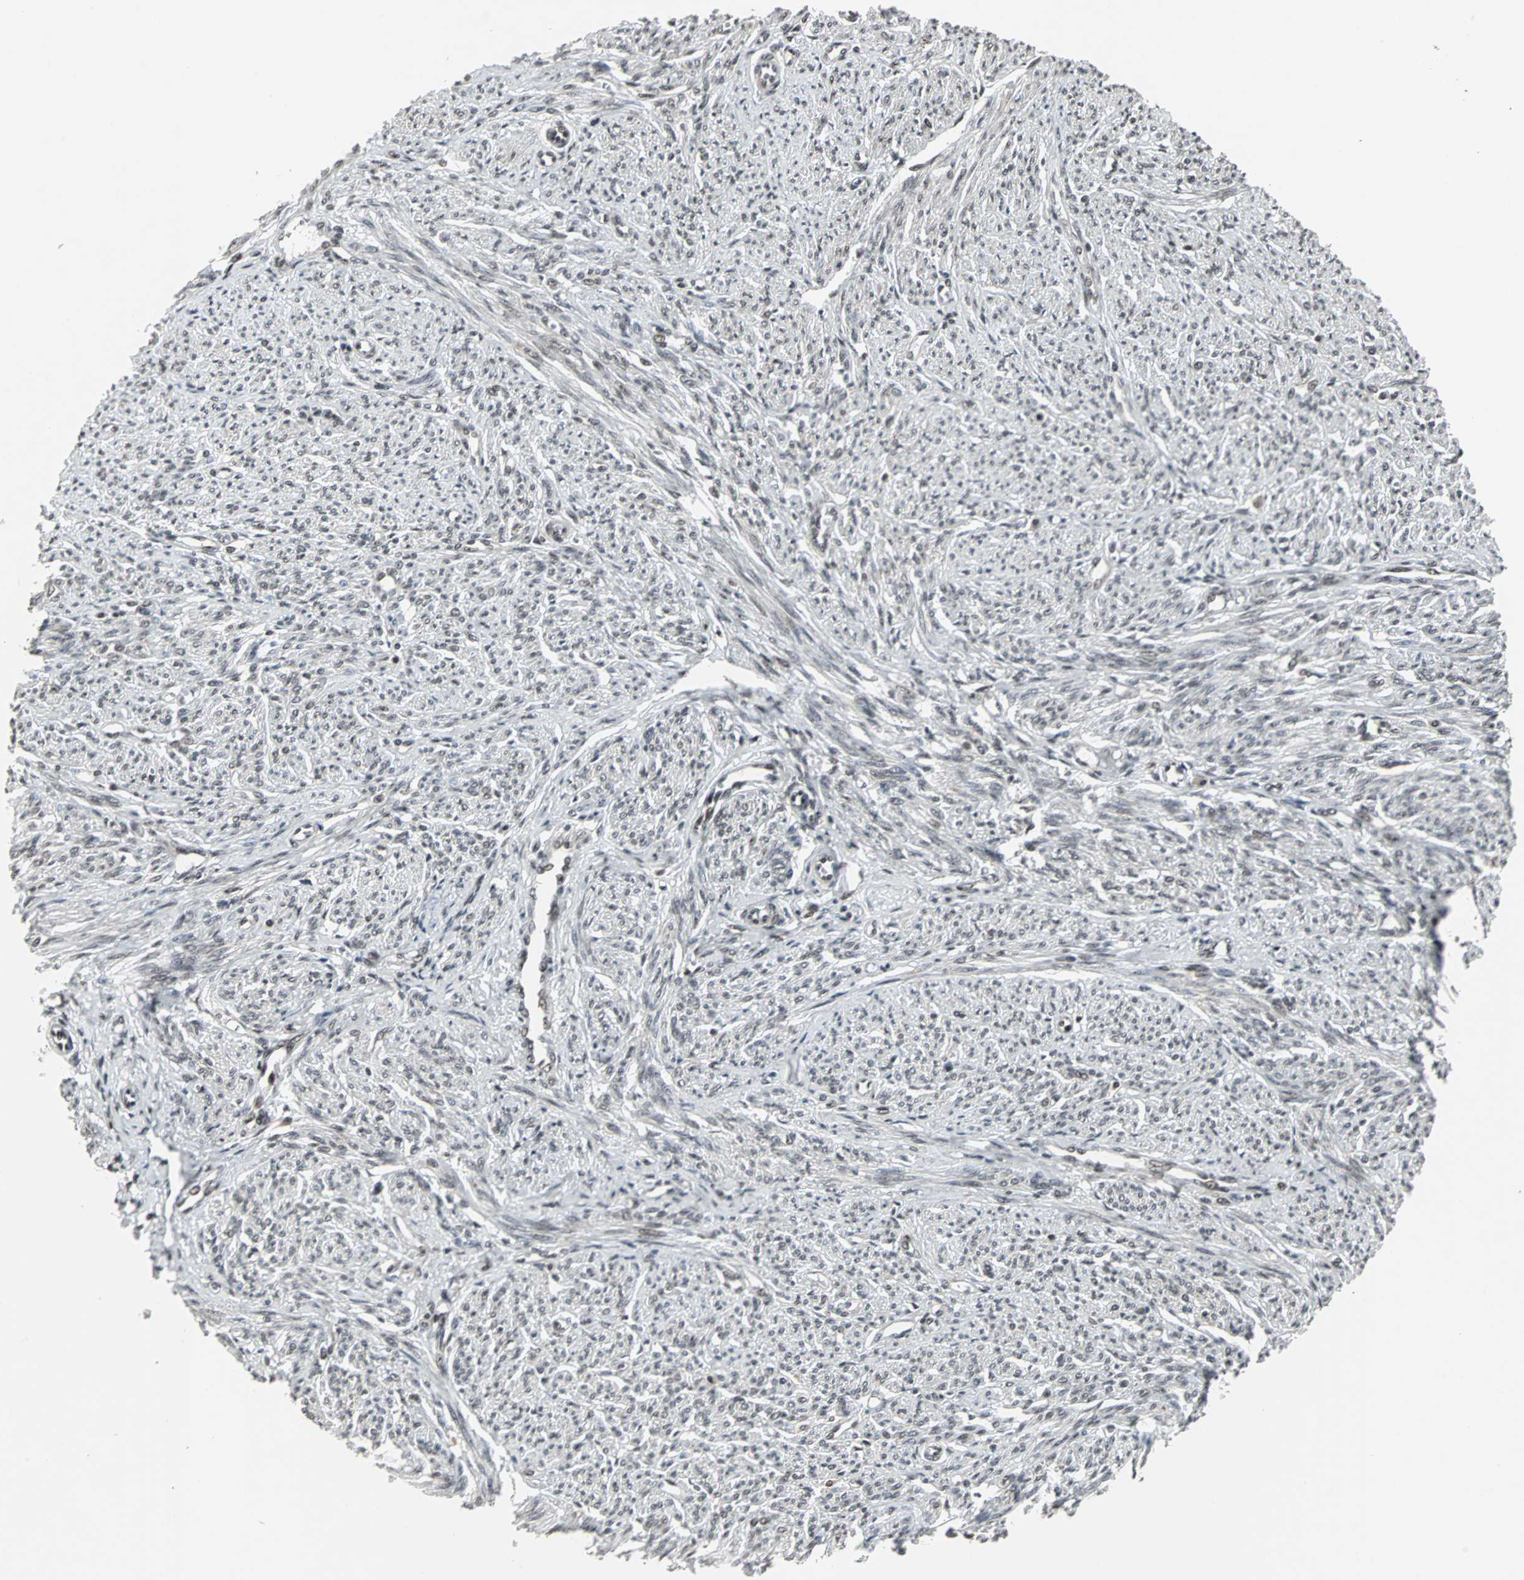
{"staining": {"intensity": "negative", "quantity": "none", "location": "none"}, "tissue": "smooth muscle", "cell_type": "Smooth muscle cells", "image_type": "normal", "snomed": [{"axis": "morphology", "description": "Normal tissue, NOS"}, {"axis": "topography", "description": "Smooth muscle"}], "caption": "IHC image of unremarkable human smooth muscle stained for a protein (brown), which displays no expression in smooth muscle cells.", "gene": "PNKP", "patient": {"sex": "female", "age": 65}}